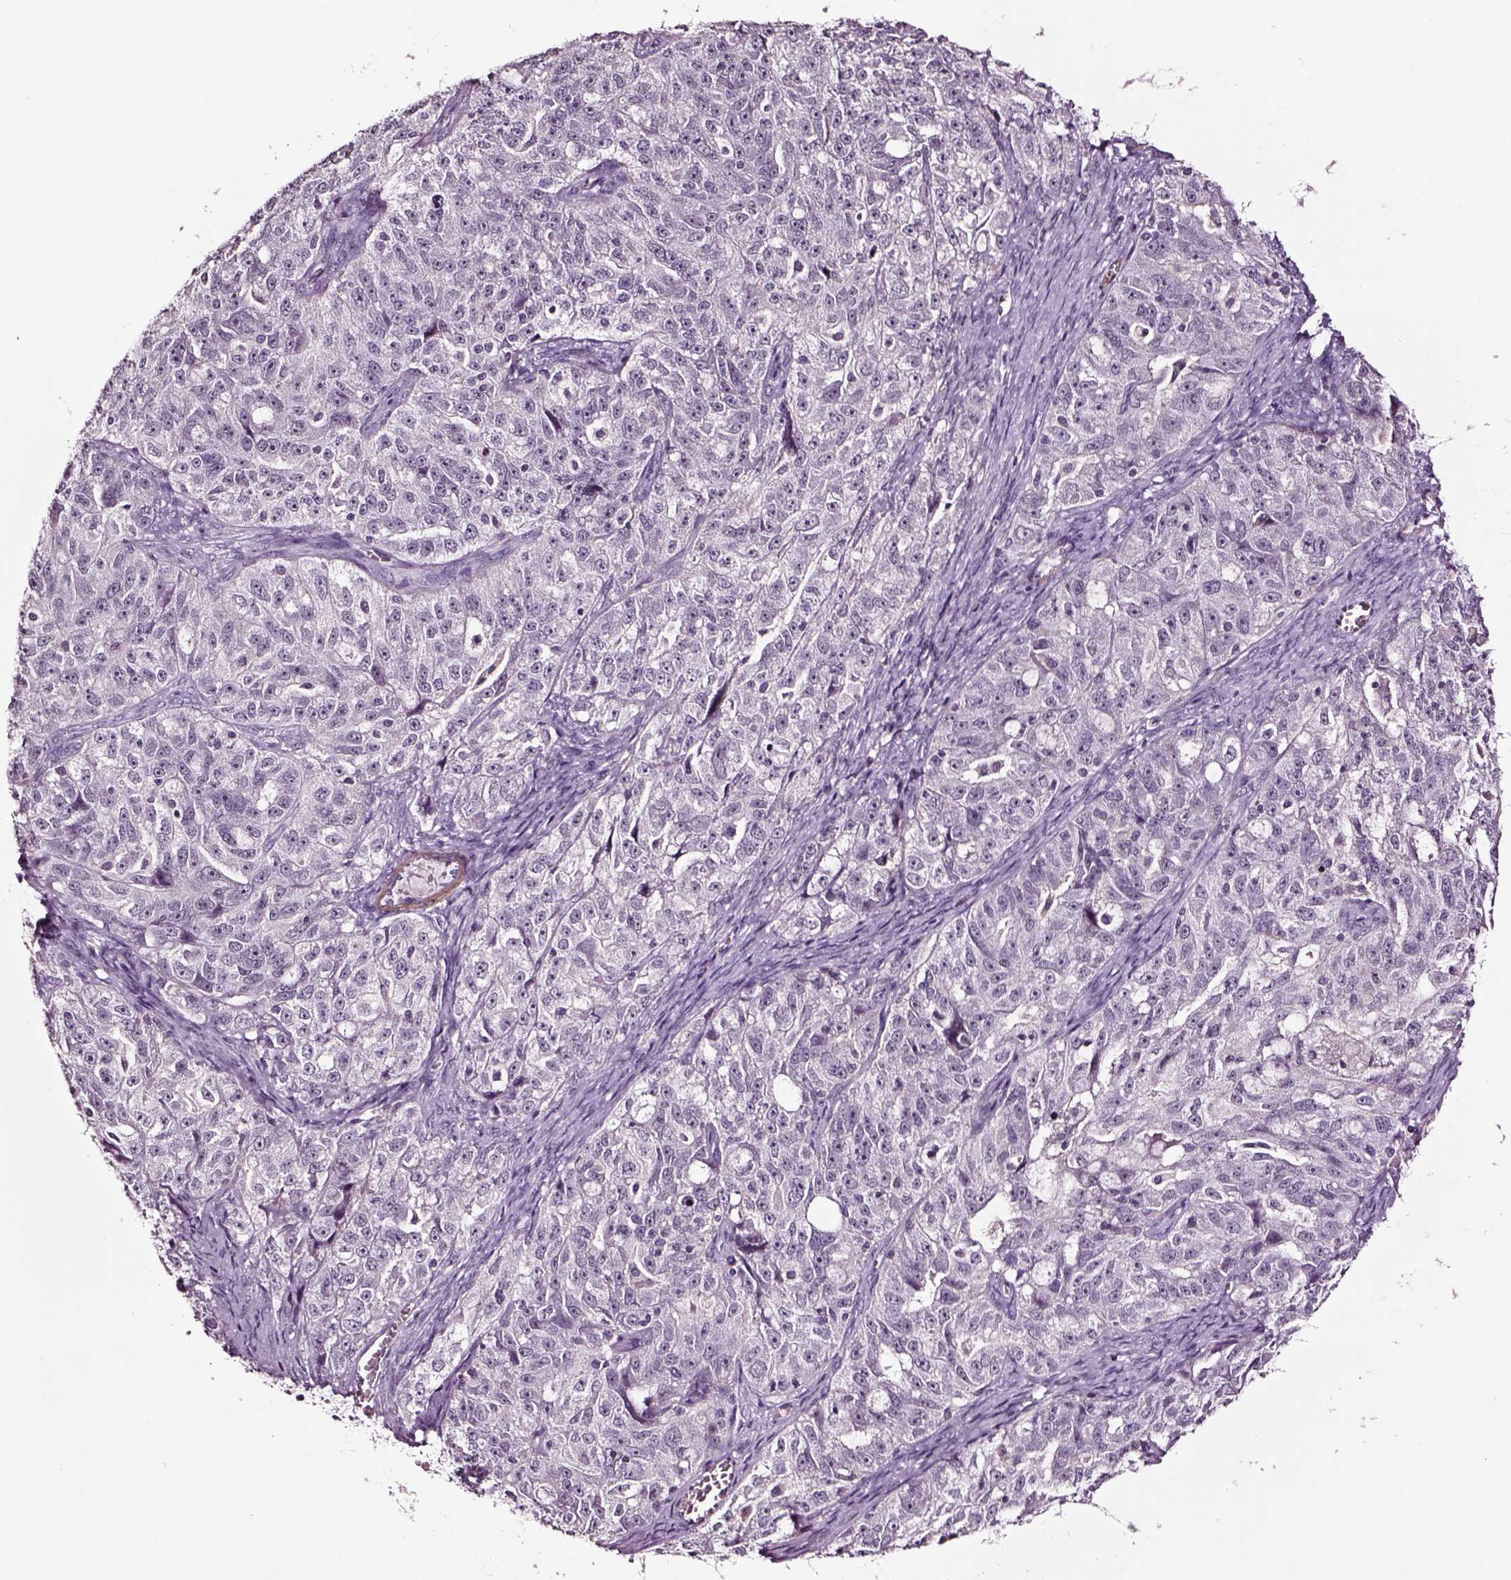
{"staining": {"intensity": "negative", "quantity": "none", "location": "none"}, "tissue": "ovarian cancer", "cell_type": "Tumor cells", "image_type": "cancer", "snomed": [{"axis": "morphology", "description": "Cystadenocarcinoma, serous, NOS"}, {"axis": "topography", "description": "Ovary"}], "caption": "High power microscopy image of an immunohistochemistry (IHC) micrograph of ovarian cancer (serous cystadenocarcinoma), revealing no significant staining in tumor cells. (DAB immunohistochemistry, high magnification).", "gene": "SOX10", "patient": {"sex": "female", "age": 51}}